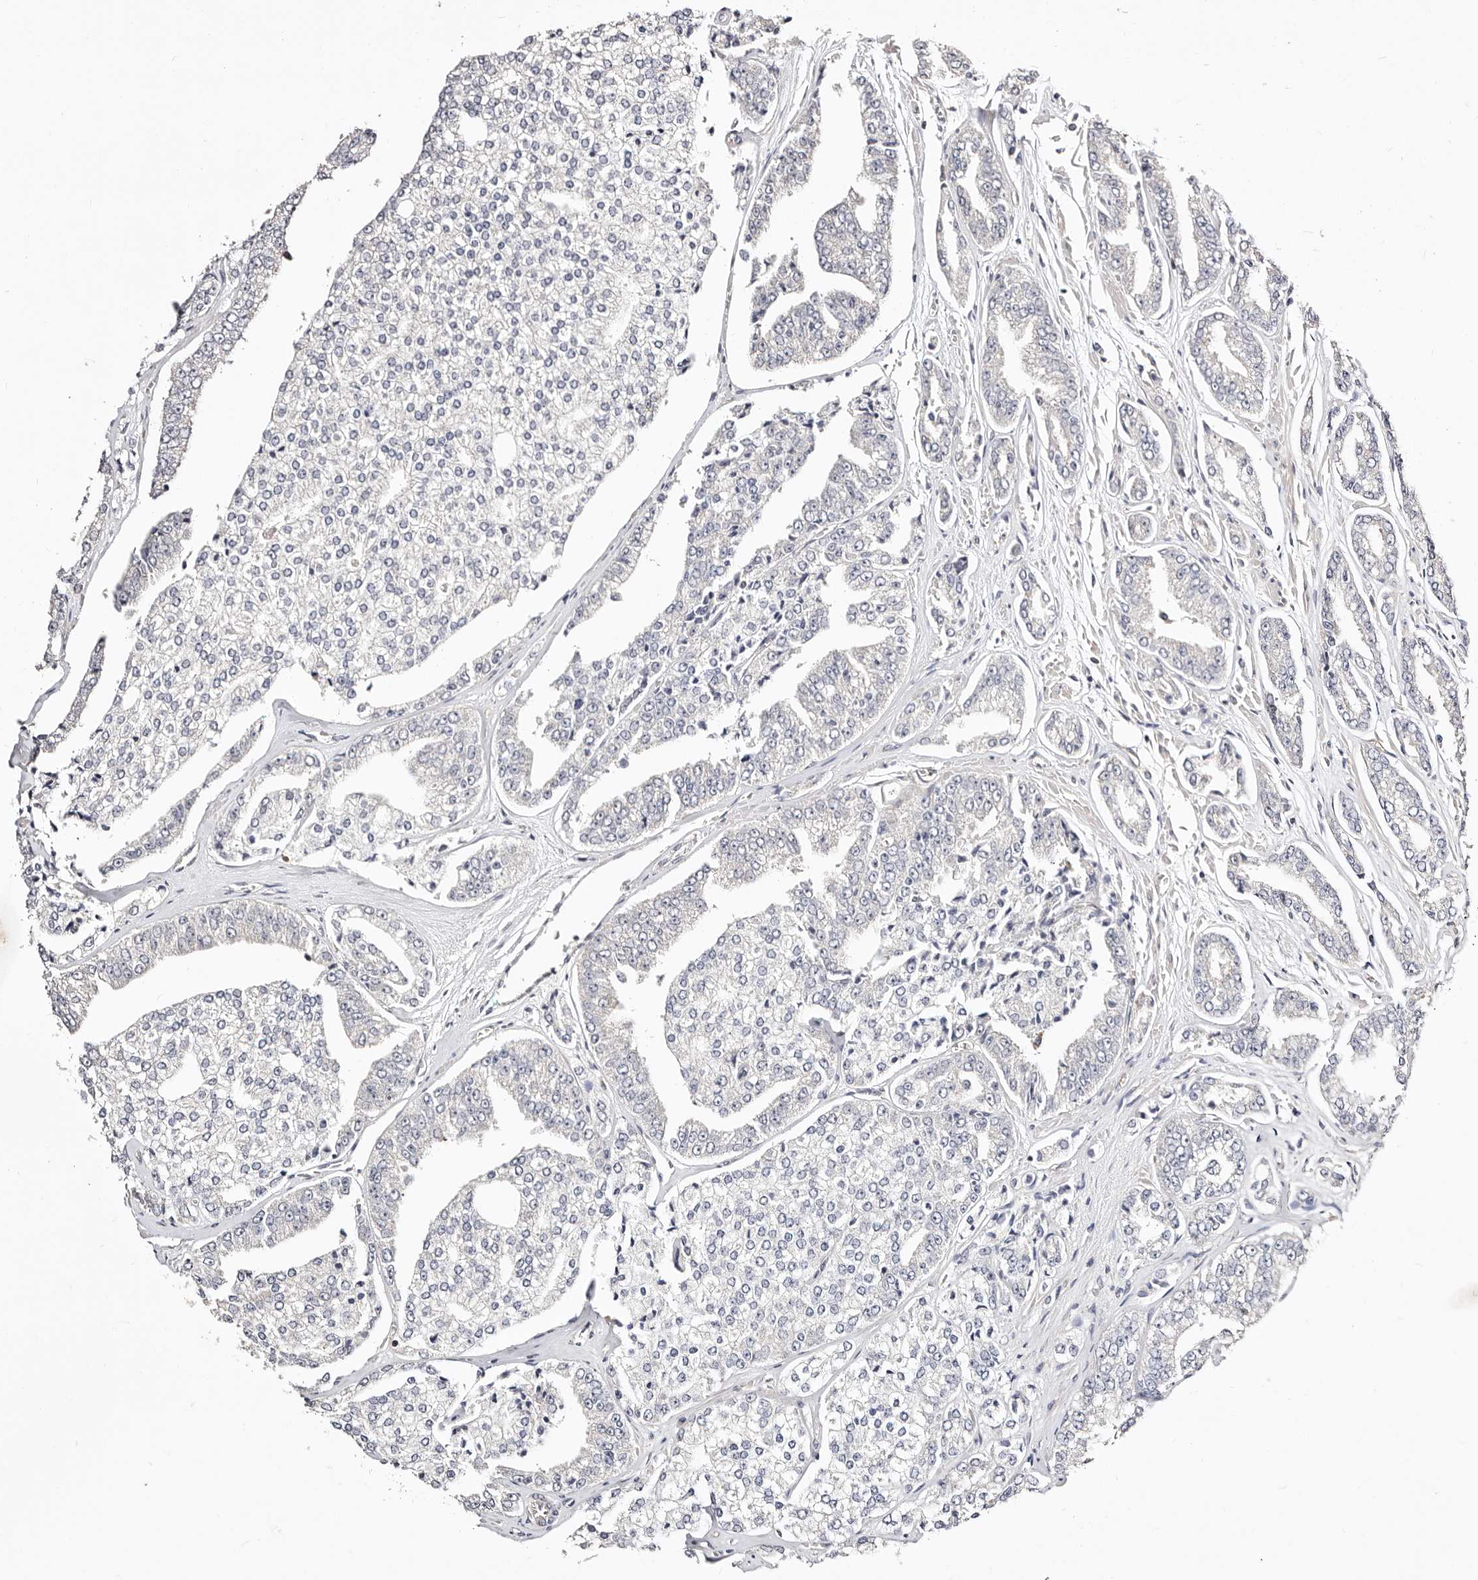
{"staining": {"intensity": "negative", "quantity": "none", "location": "none"}, "tissue": "prostate cancer", "cell_type": "Tumor cells", "image_type": "cancer", "snomed": [{"axis": "morphology", "description": "Adenocarcinoma, High grade"}, {"axis": "topography", "description": "Prostate"}], "caption": "DAB immunohistochemical staining of human prostate cancer (adenocarcinoma (high-grade)) displays no significant positivity in tumor cells. Nuclei are stained in blue.", "gene": "STAT5A", "patient": {"sex": "male", "age": 71}}